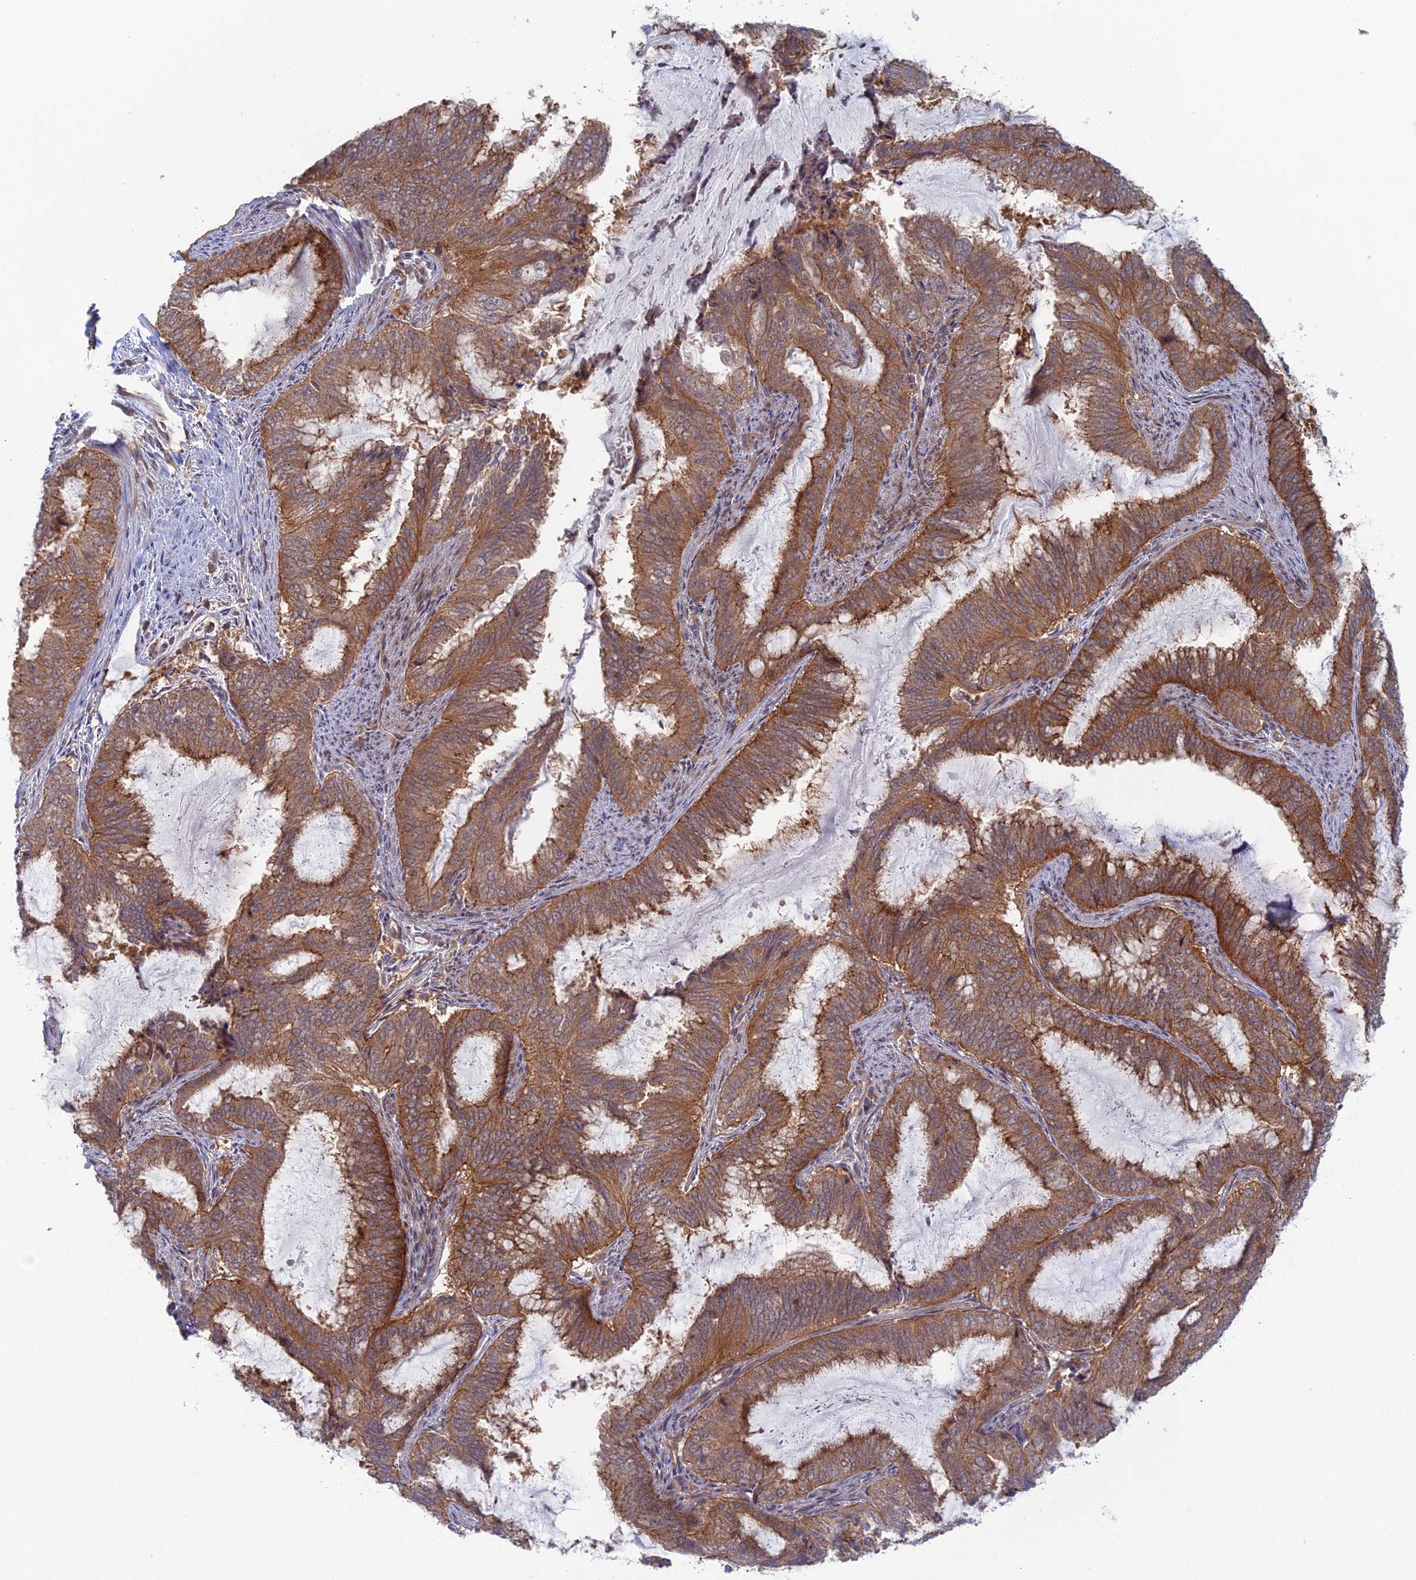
{"staining": {"intensity": "moderate", "quantity": ">75%", "location": "cytoplasmic/membranous"}, "tissue": "endometrial cancer", "cell_type": "Tumor cells", "image_type": "cancer", "snomed": [{"axis": "morphology", "description": "Adenocarcinoma, NOS"}, {"axis": "topography", "description": "Endometrium"}], "caption": "Human endometrial cancer (adenocarcinoma) stained with a protein marker exhibits moderate staining in tumor cells.", "gene": "ABHD1", "patient": {"sex": "female", "age": 51}}